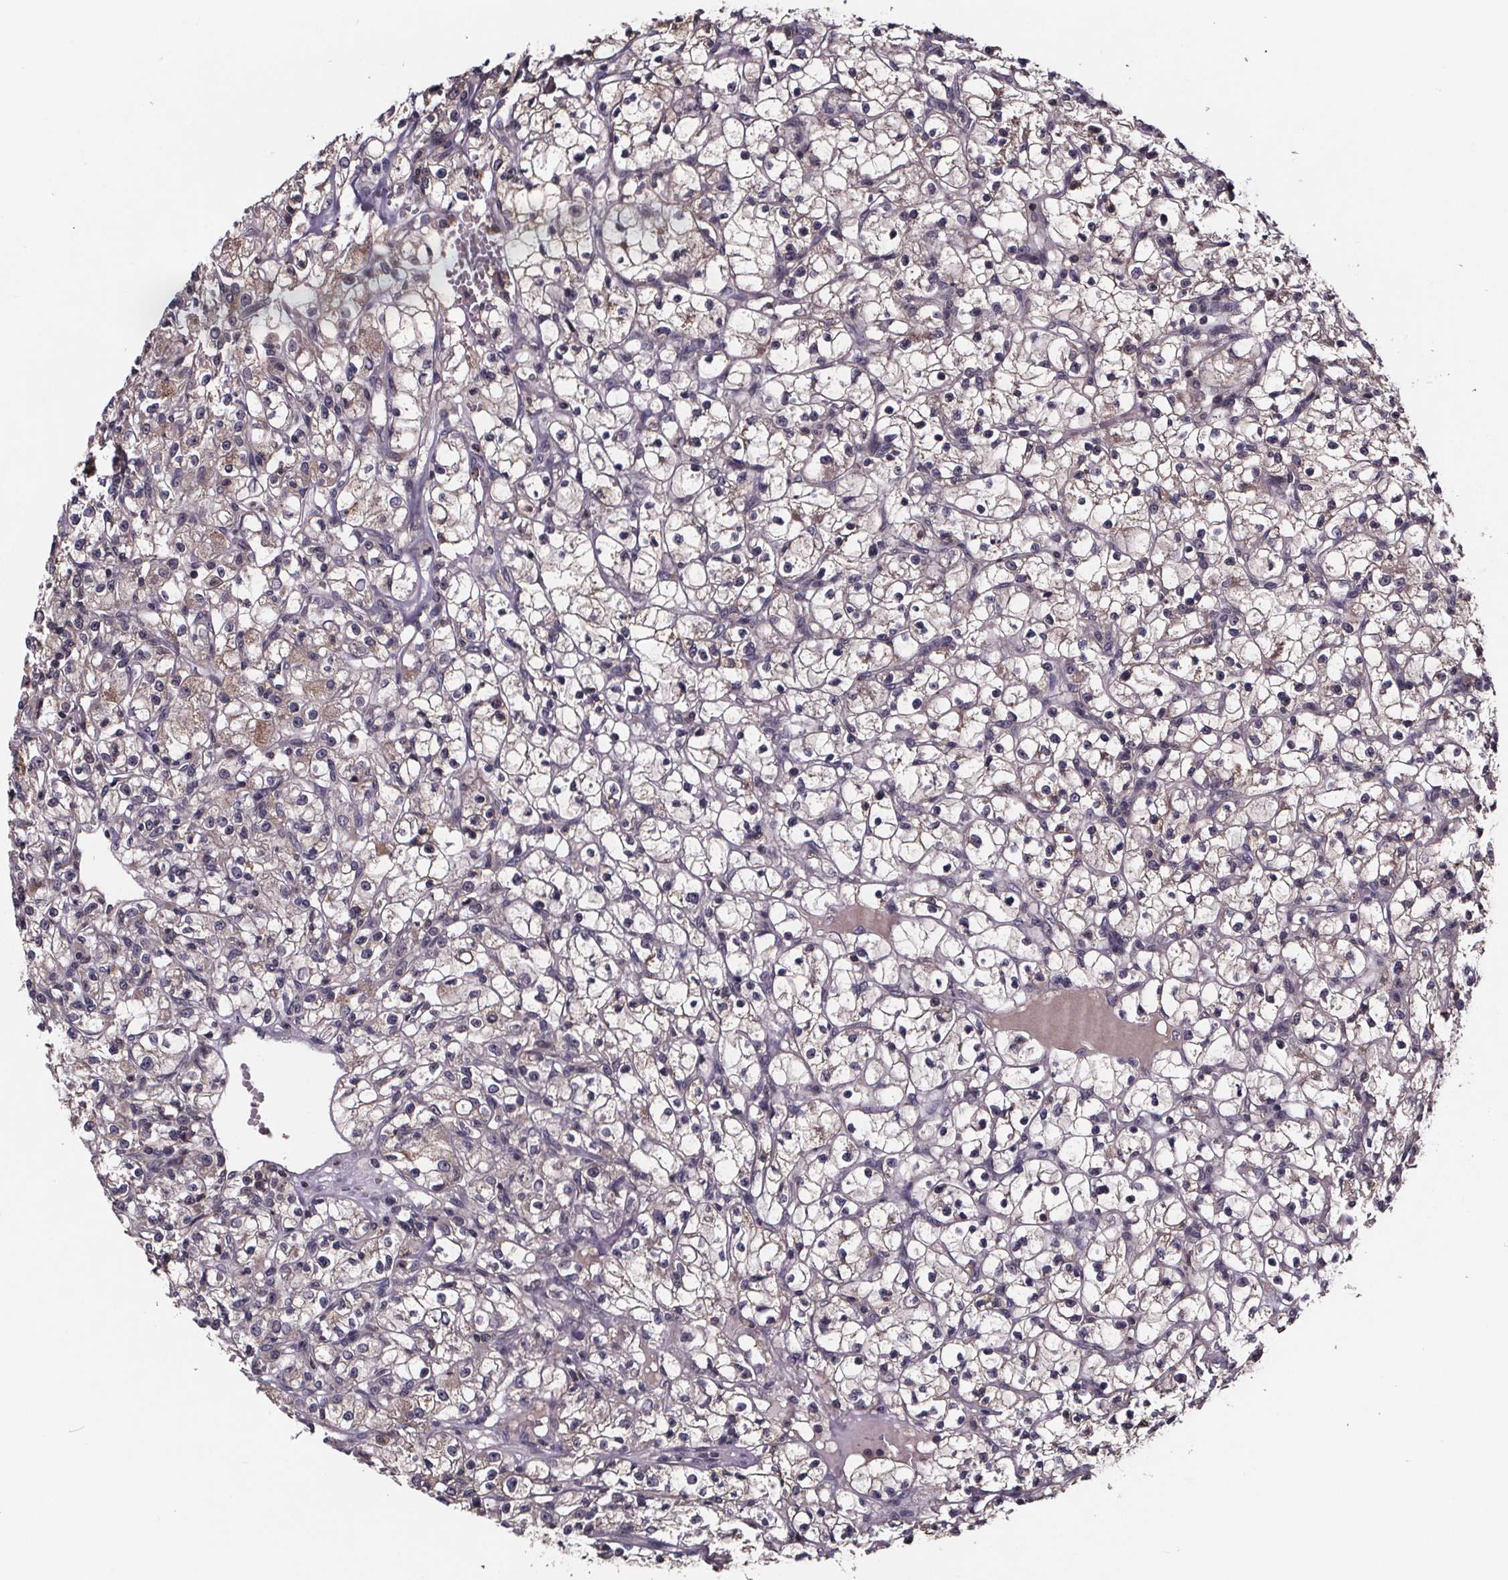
{"staining": {"intensity": "weak", "quantity": "25%-75%", "location": "cytoplasmic/membranous"}, "tissue": "renal cancer", "cell_type": "Tumor cells", "image_type": "cancer", "snomed": [{"axis": "morphology", "description": "Adenocarcinoma, NOS"}, {"axis": "topography", "description": "Kidney"}], "caption": "Approximately 25%-75% of tumor cells in renal cancer (adenocarcinoma) reveal weak cytoplasmic/membranous protein expression as visualized by brown immunohistochemical staining.", "gene": "SMIM1", "patient": {"sex": "female", "age": 59}}